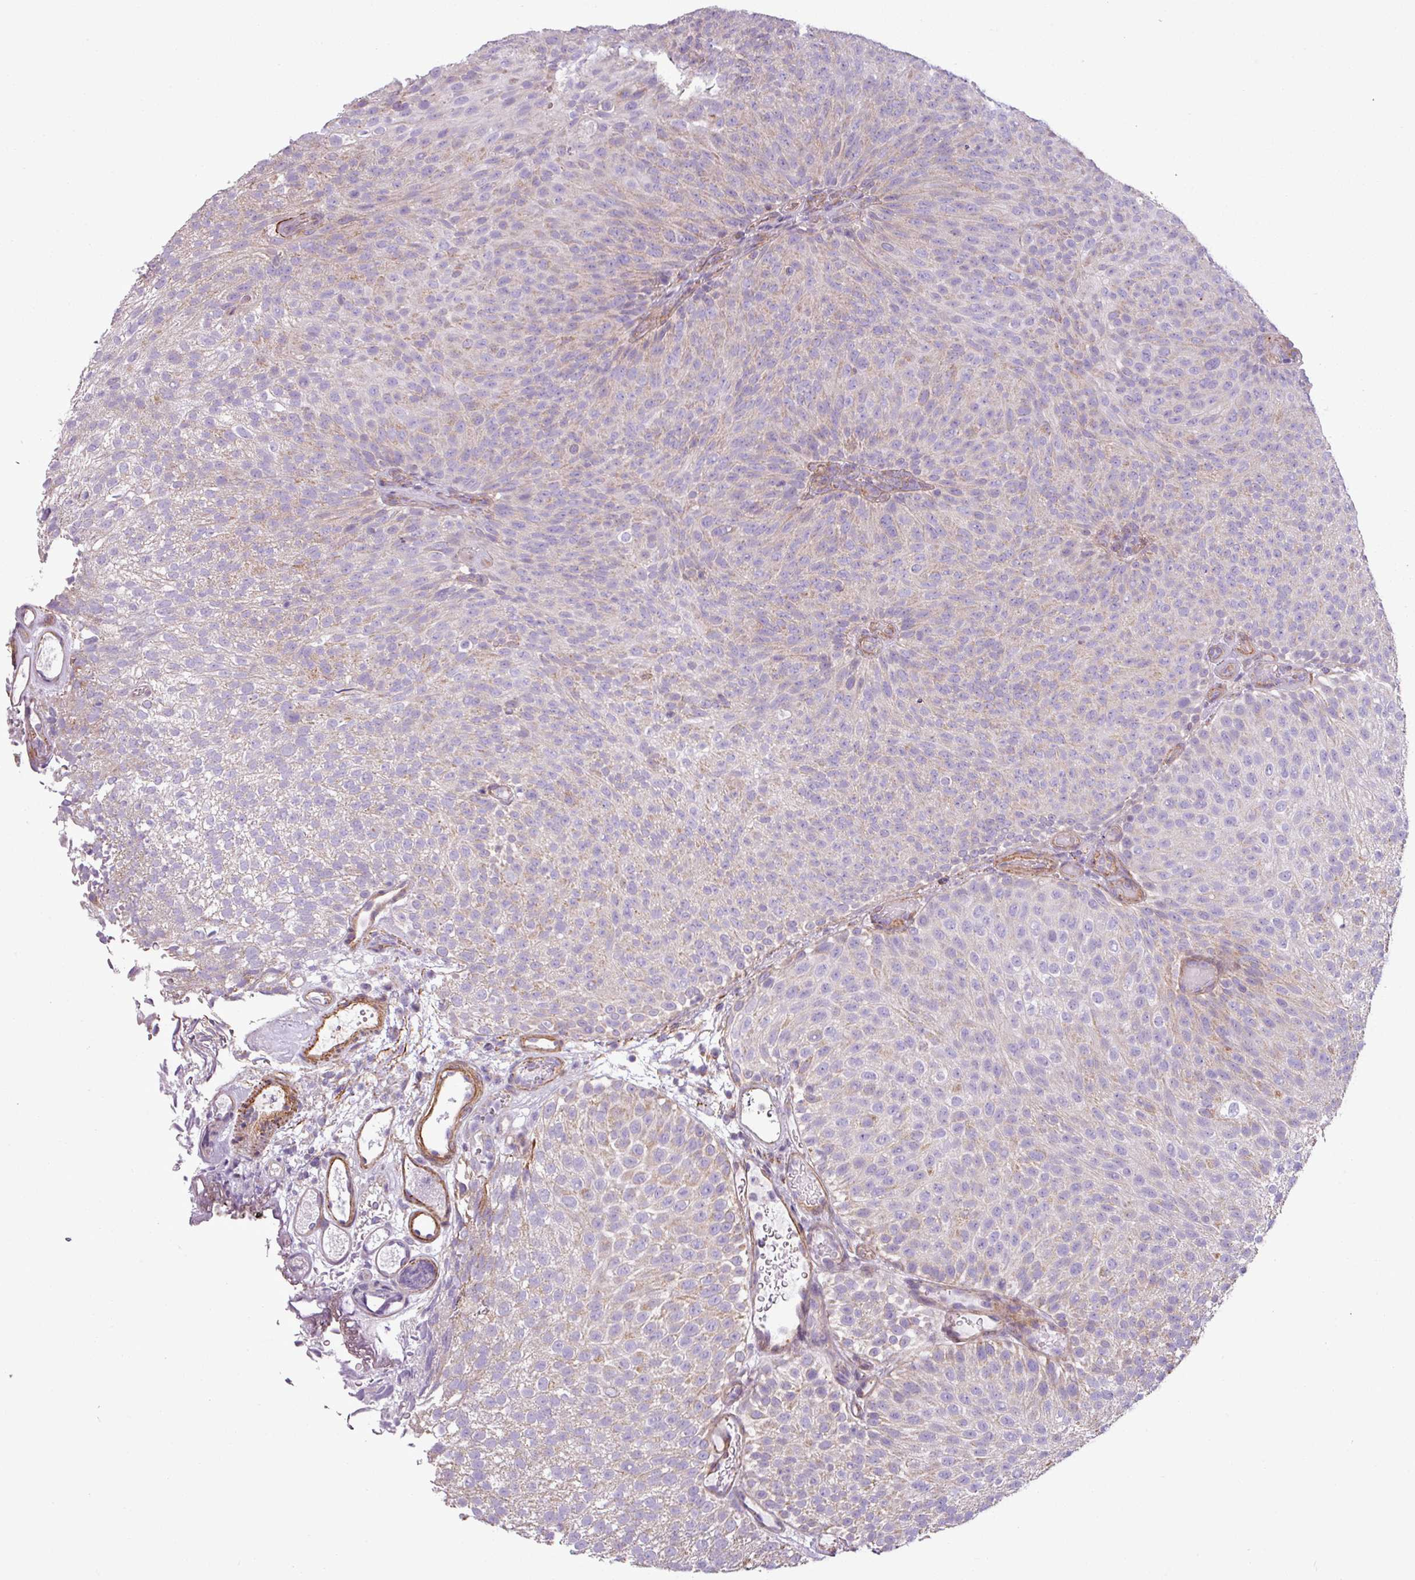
{"staining": {"intensity": "weak", "quantity": "25%-75%", "location": "cytoplasmic/membranous"}, "tissue": "urothelial cancer", "cell_type": "Tumor cells", "image_type": "cancer", "snomed": [{"axis": "morphology", "description": "Urothelial carcinoma, Low grade"}, {"axis": "topography", "description": "Urinary bladder"}], "caption": "A low amount of weak cytoplasmic/membranous staining is present in approximately 25%-75% of tumor cells in urothelial cancer tissue. (DAB (3,3'-diaminobenzidine) IHC with brightfield microscopy, high magnification).", "gene": "BTN2A2", "patient": {"sex": "male", "age": 78}}